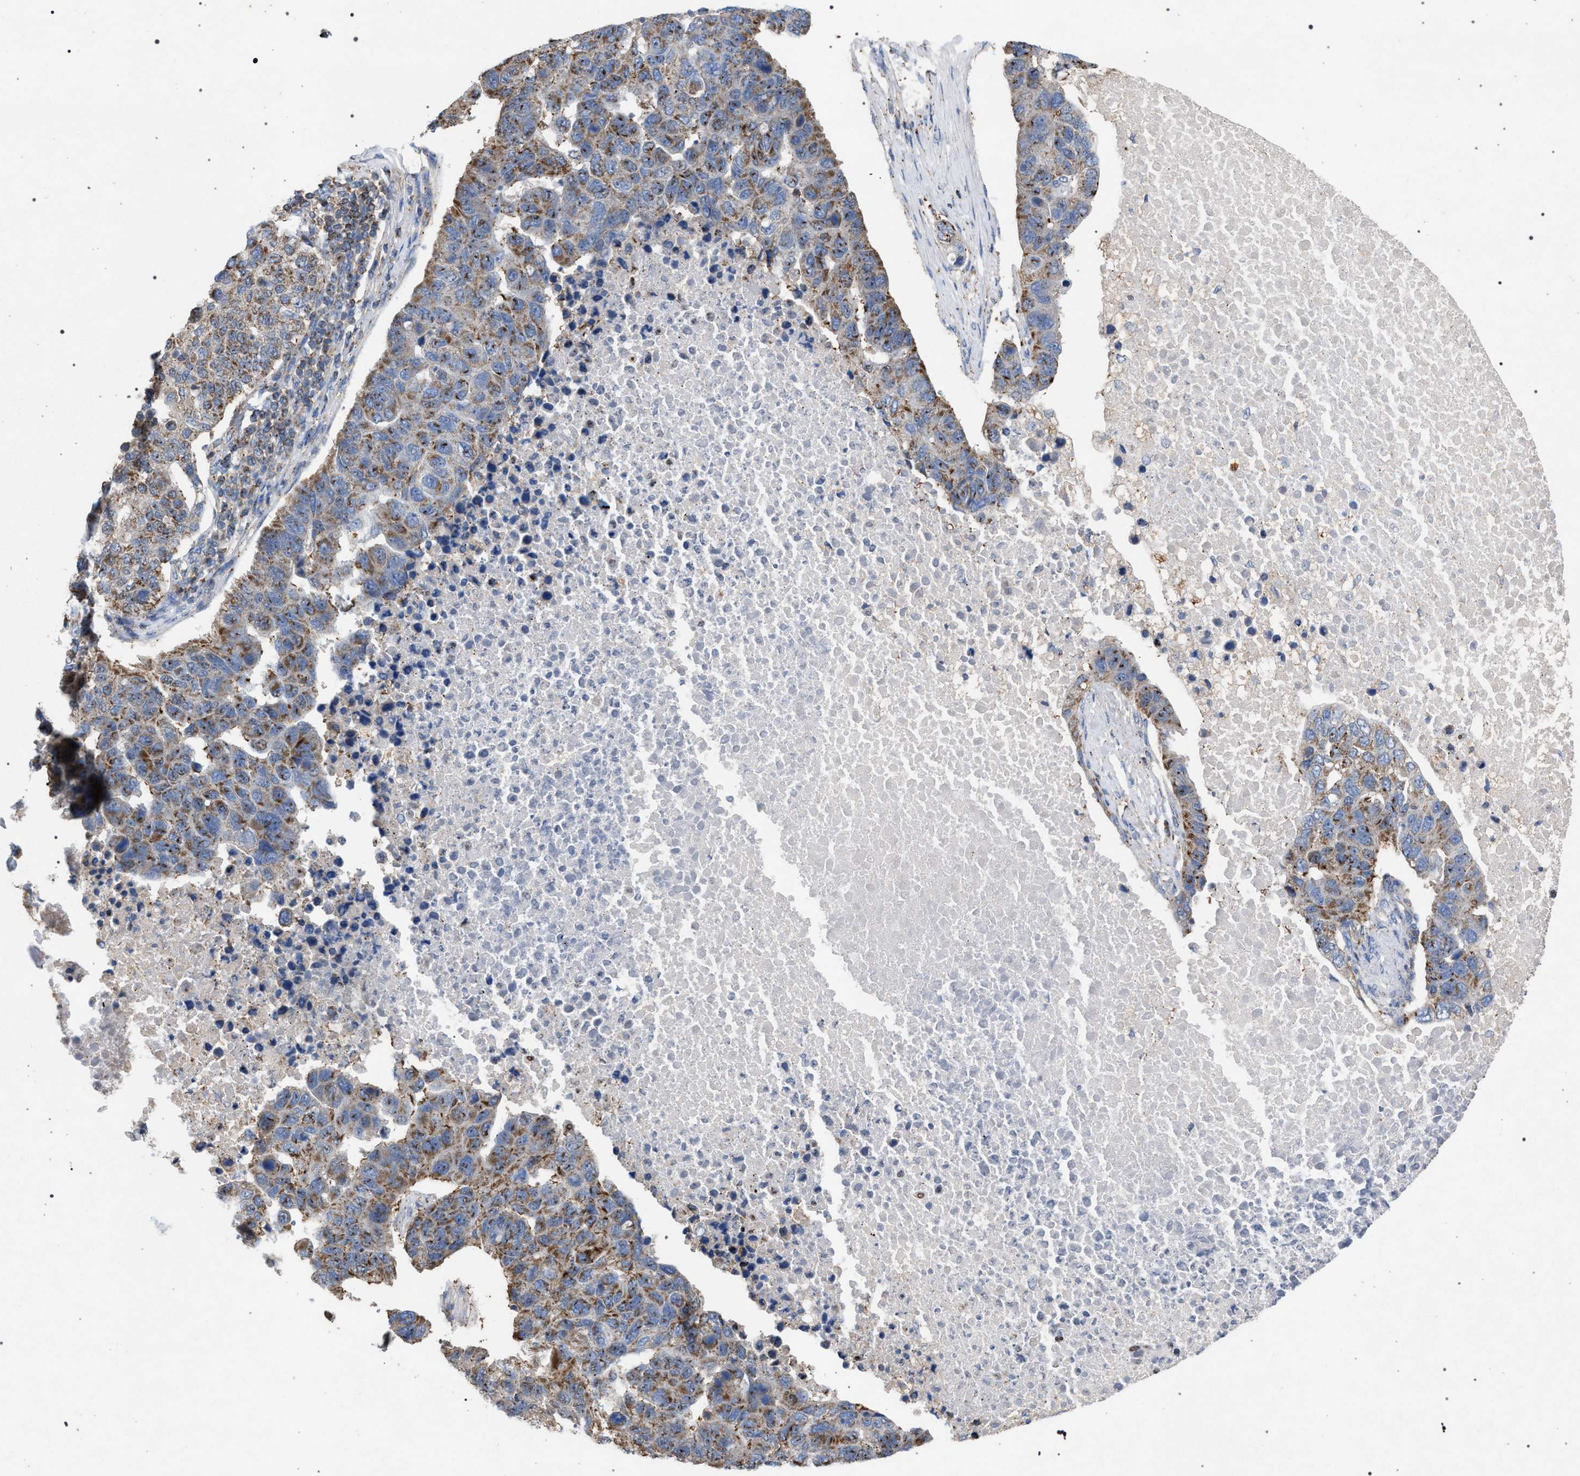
{"staining": {"intensity": "moderate", "quantity": ">75%", "location": "cytoplasmic/membranous"}, "tissue": "pancreatic cancer", "cell_type": "Tumor cells", "image_type": "cancer", "snomed": [{"axis": "morphology", "description": "Adenocarcinoma, NOS"}, {"axis": "topography", "description": "Pancreas"}], "caption": "Tumor cells exhibit medium levels of moderate cytoplasmic/membranous positivity in about >75% of cells in pancreatic adenocarcinoma.", "gene": "VPS13A", "patient": {"sex": "female", "age": 61}}